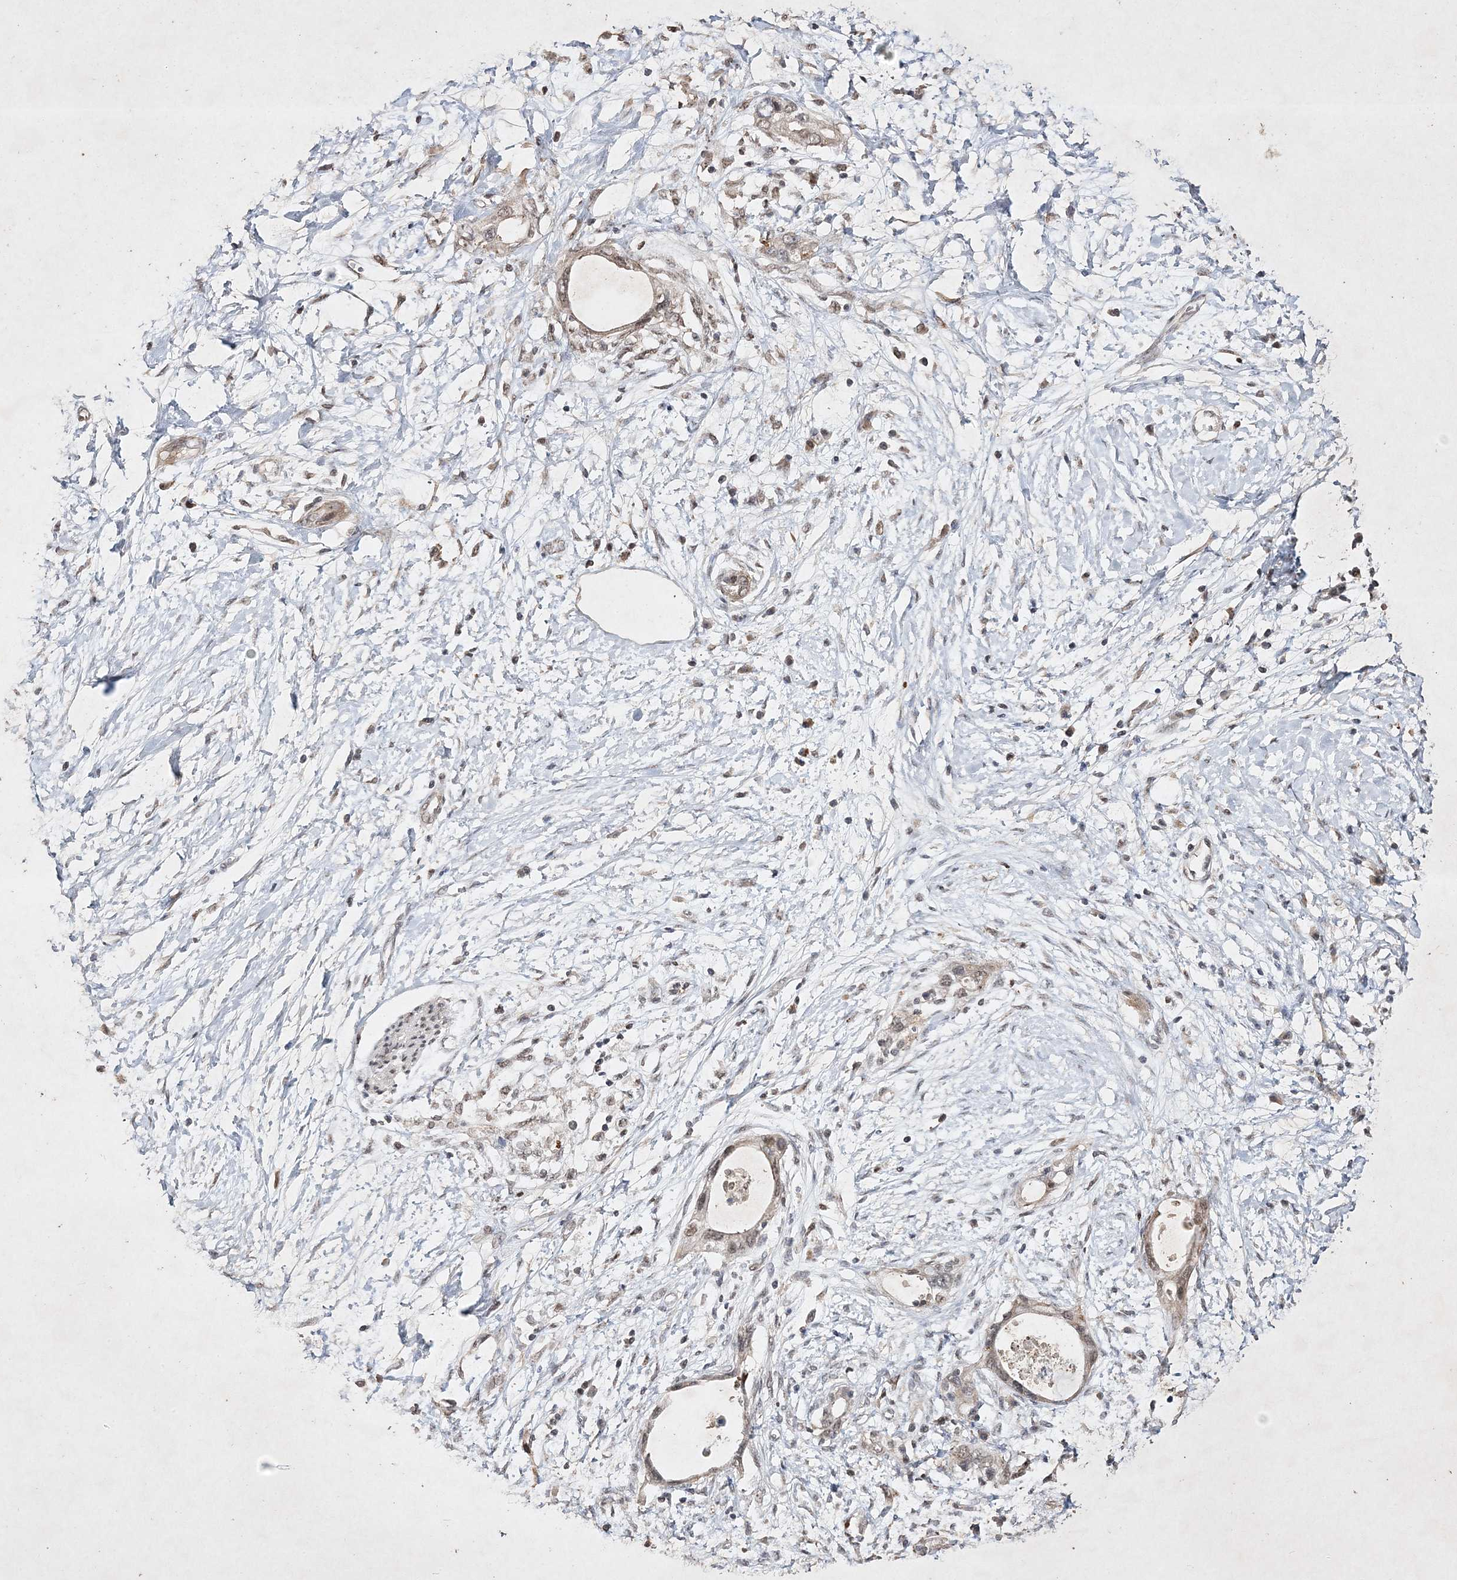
{"staining": {"intensity": "weak", "quantity": "25%-75%", "location": "nuclear"}, "tissue": "pancreatic cancer", "cell_type": "Tumor cells", "image_type": "cancer", "snomed": [{"axis": "morphology", "description": "Normal tissue, NOS"}, {"axis": "morphology", "description": "Adenocarcinoma, NOS"}, {"axis": "topography", "description": "Pancreas"}, {"axis": "topography", "description": "Peripheral nerve tissue"}], "caption": "There is low levels of weak nuclear positivity in tumor cells of pancreatic cancer, as demonstrated by immunohistochemical staining (brown color).", "gene": "C3orf38", "patient": {"sex": "male", "age": 59}}